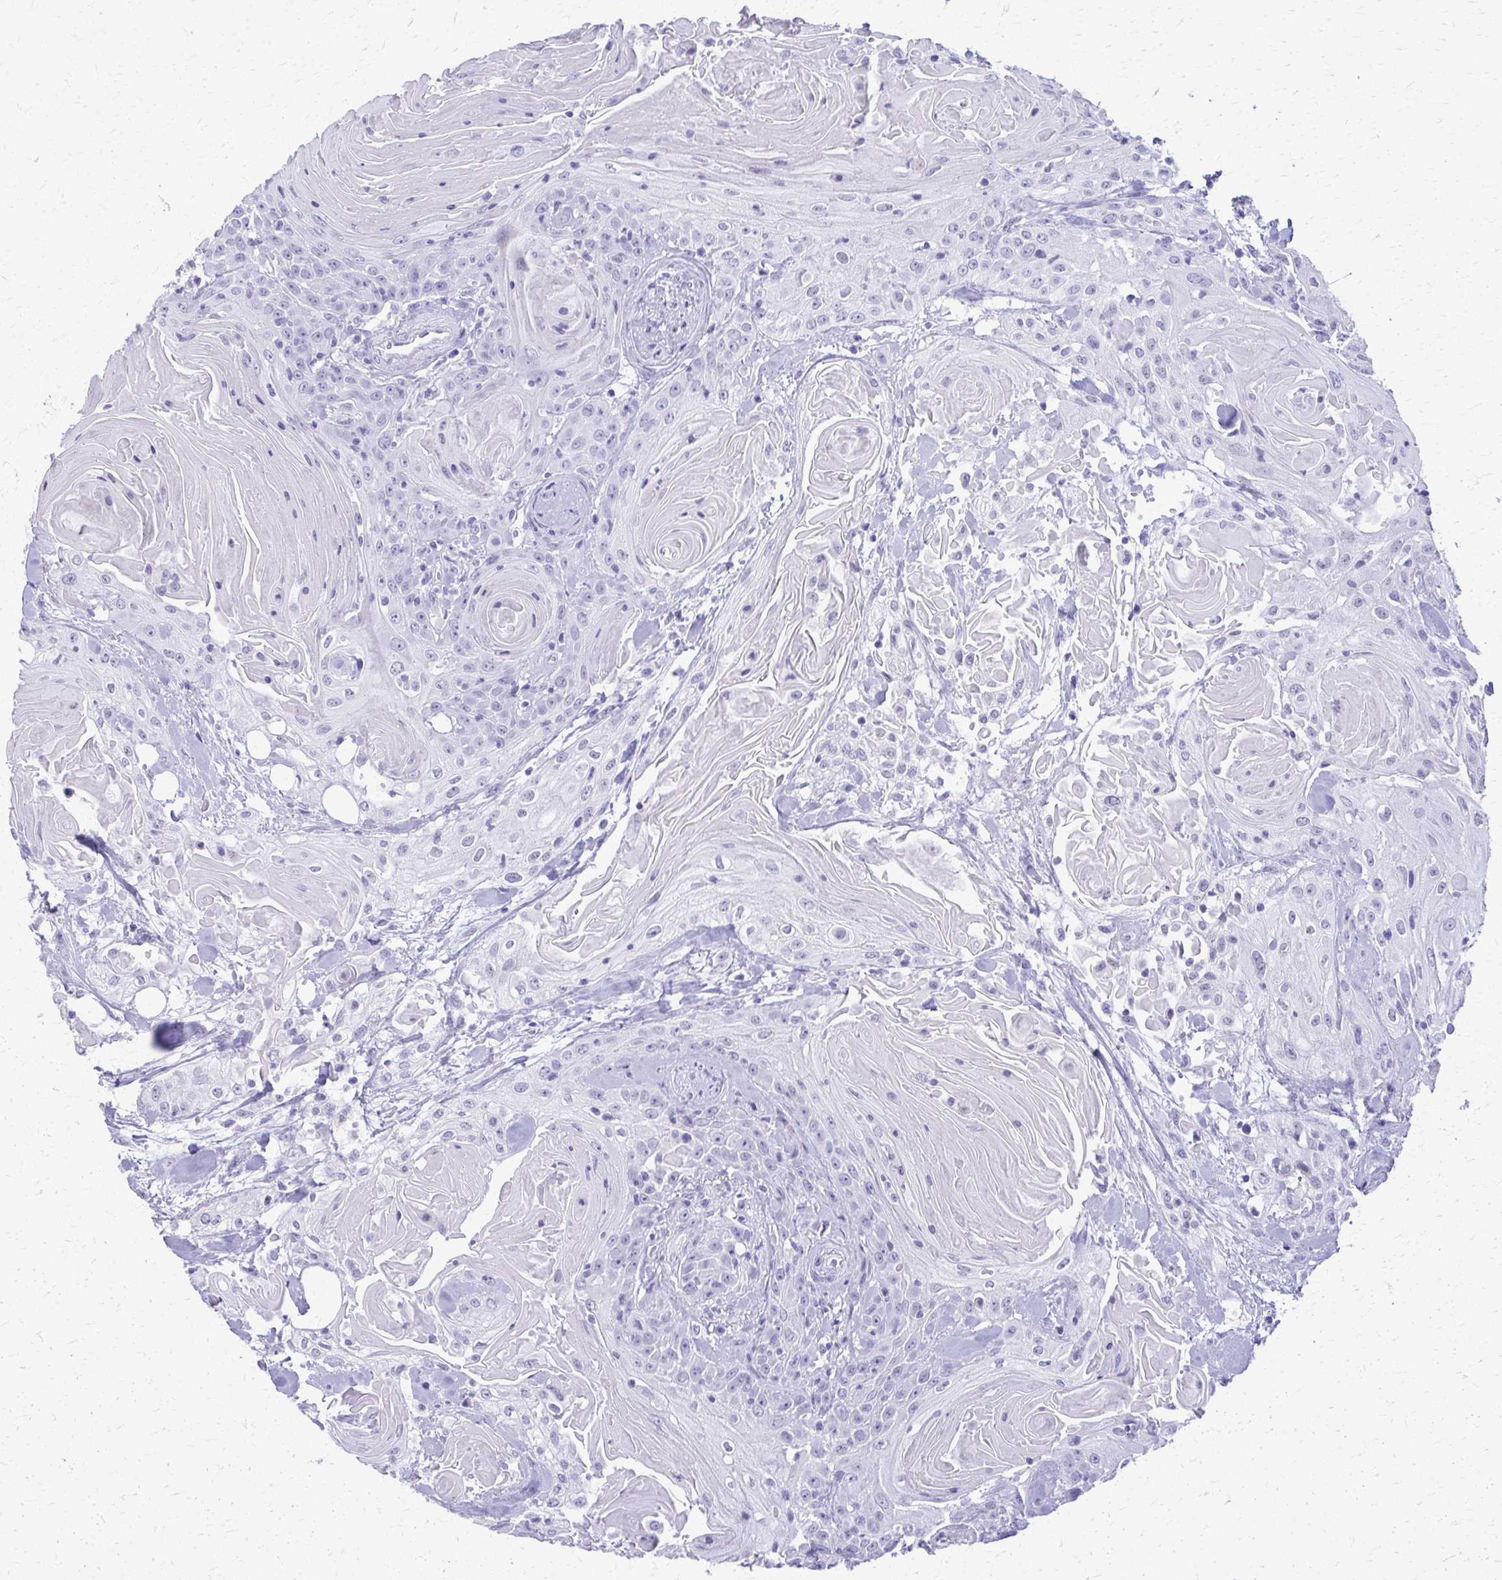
{"staining": {"intensity": "negative", "quantity": "none", "location": "none"}, "tissue": "head and neck cancer", "cell_type": "Tumor cells", "image_type": "cancer", "snomed": [{"axis": "morphology", "description": "Squamous cell carcinoma, NOS"}, {"axis": "topography", "description": "Head-Neck"}], "caption": "Squamous cell carcinoma (head and neck) was stained to show a protein in brown. There is no significant positivity in tumor cells.", "gene": "ACSM2B", "patient": {"sex": "female", "age": 84}}